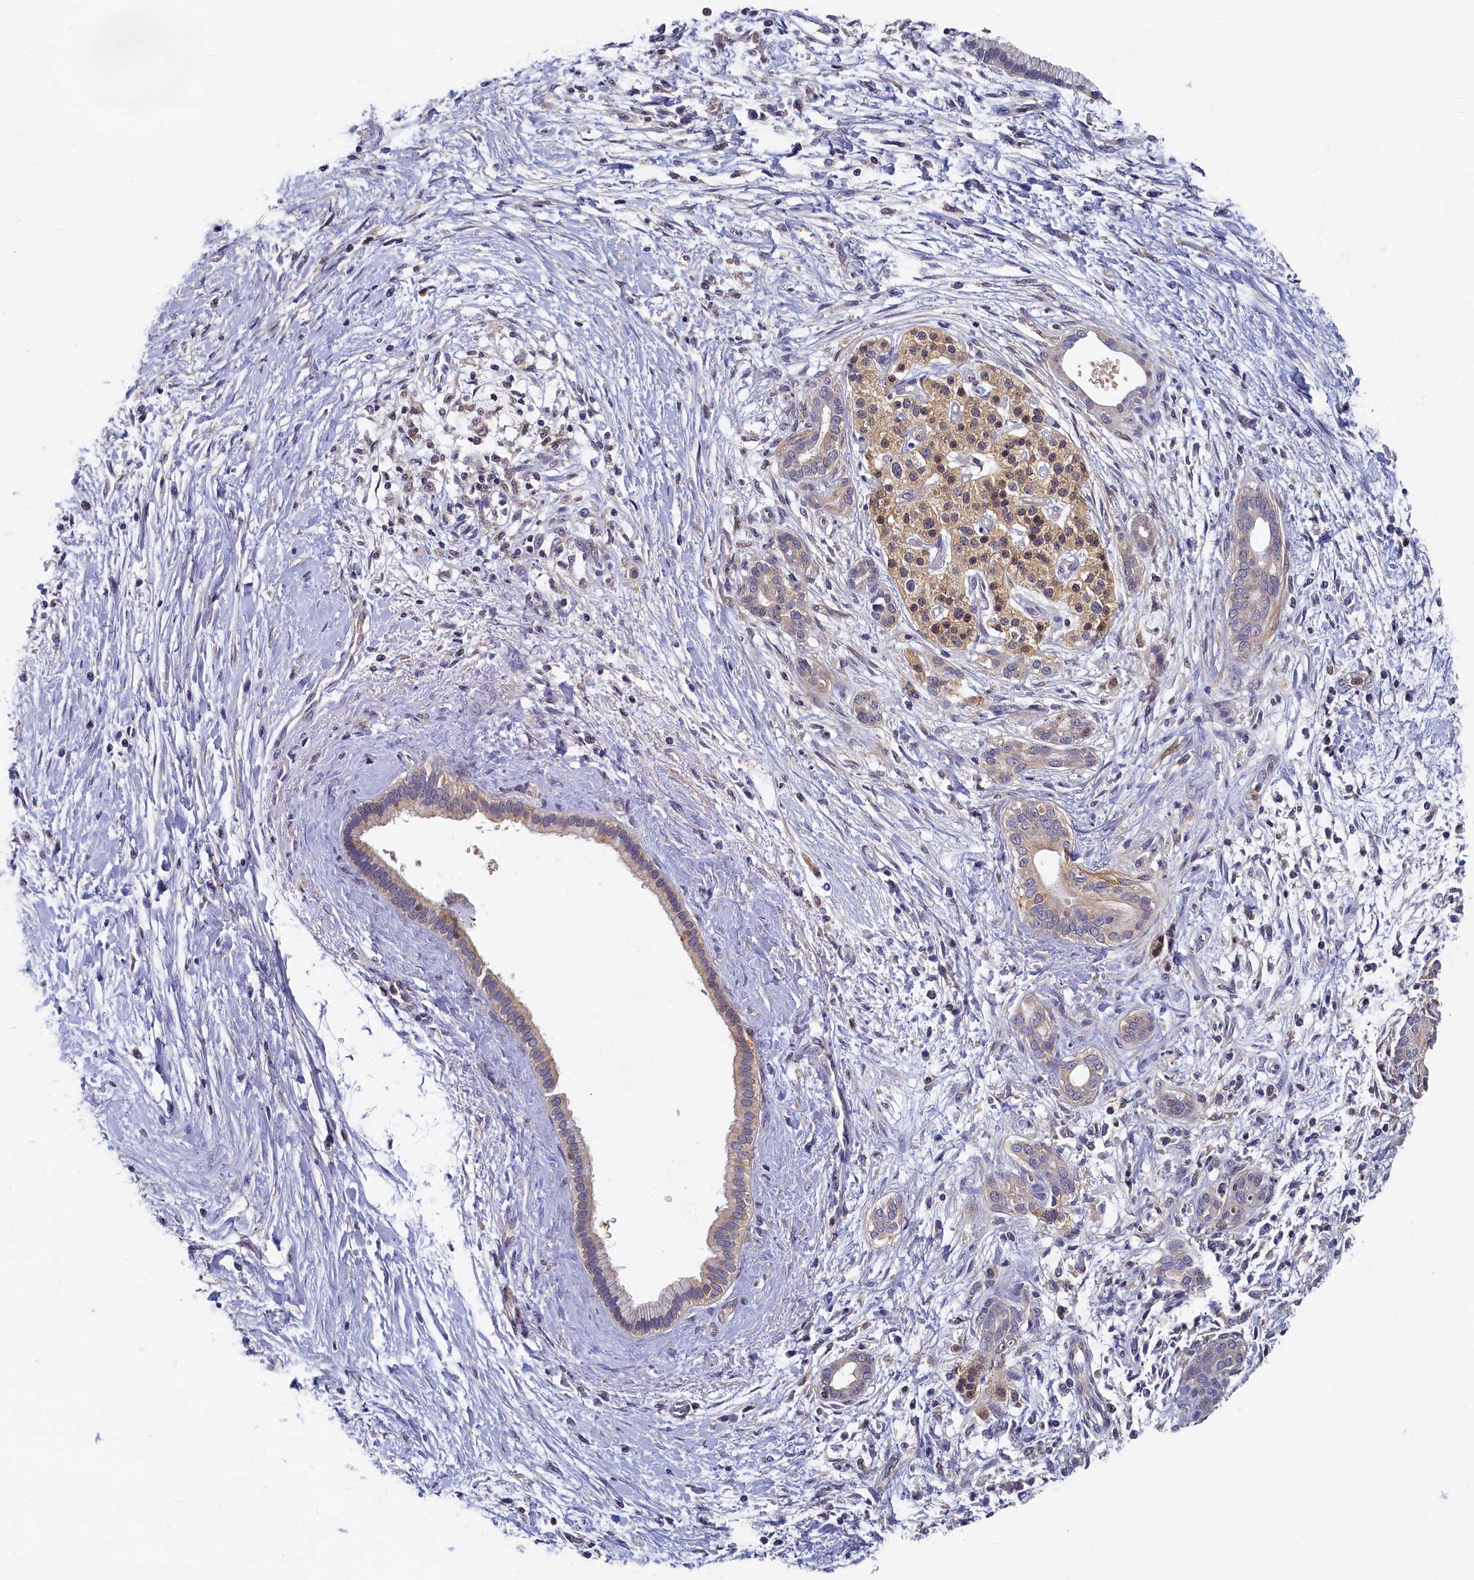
{"staining": {"intensity": "moderate", "quantity": "<25%", "location": "cytoplasmic/membranous"}, "tissue": "pancreatic cancer", "cell_type": "Tumor cells", "image_type": "cancer", "snomed": [{"axis": "morphology", "description": "Adenocarcinoma, NOS"}, {"axis": "topography", "description": "Pancreas"}], "caption": "Human pancreatic cancer stained with a brown dye shows moderate cytoplasmic/membranous positive staining in about <25% of tumor cells.", "gene": "TBCB", "patient": {"sex": "male", "age": 58}}